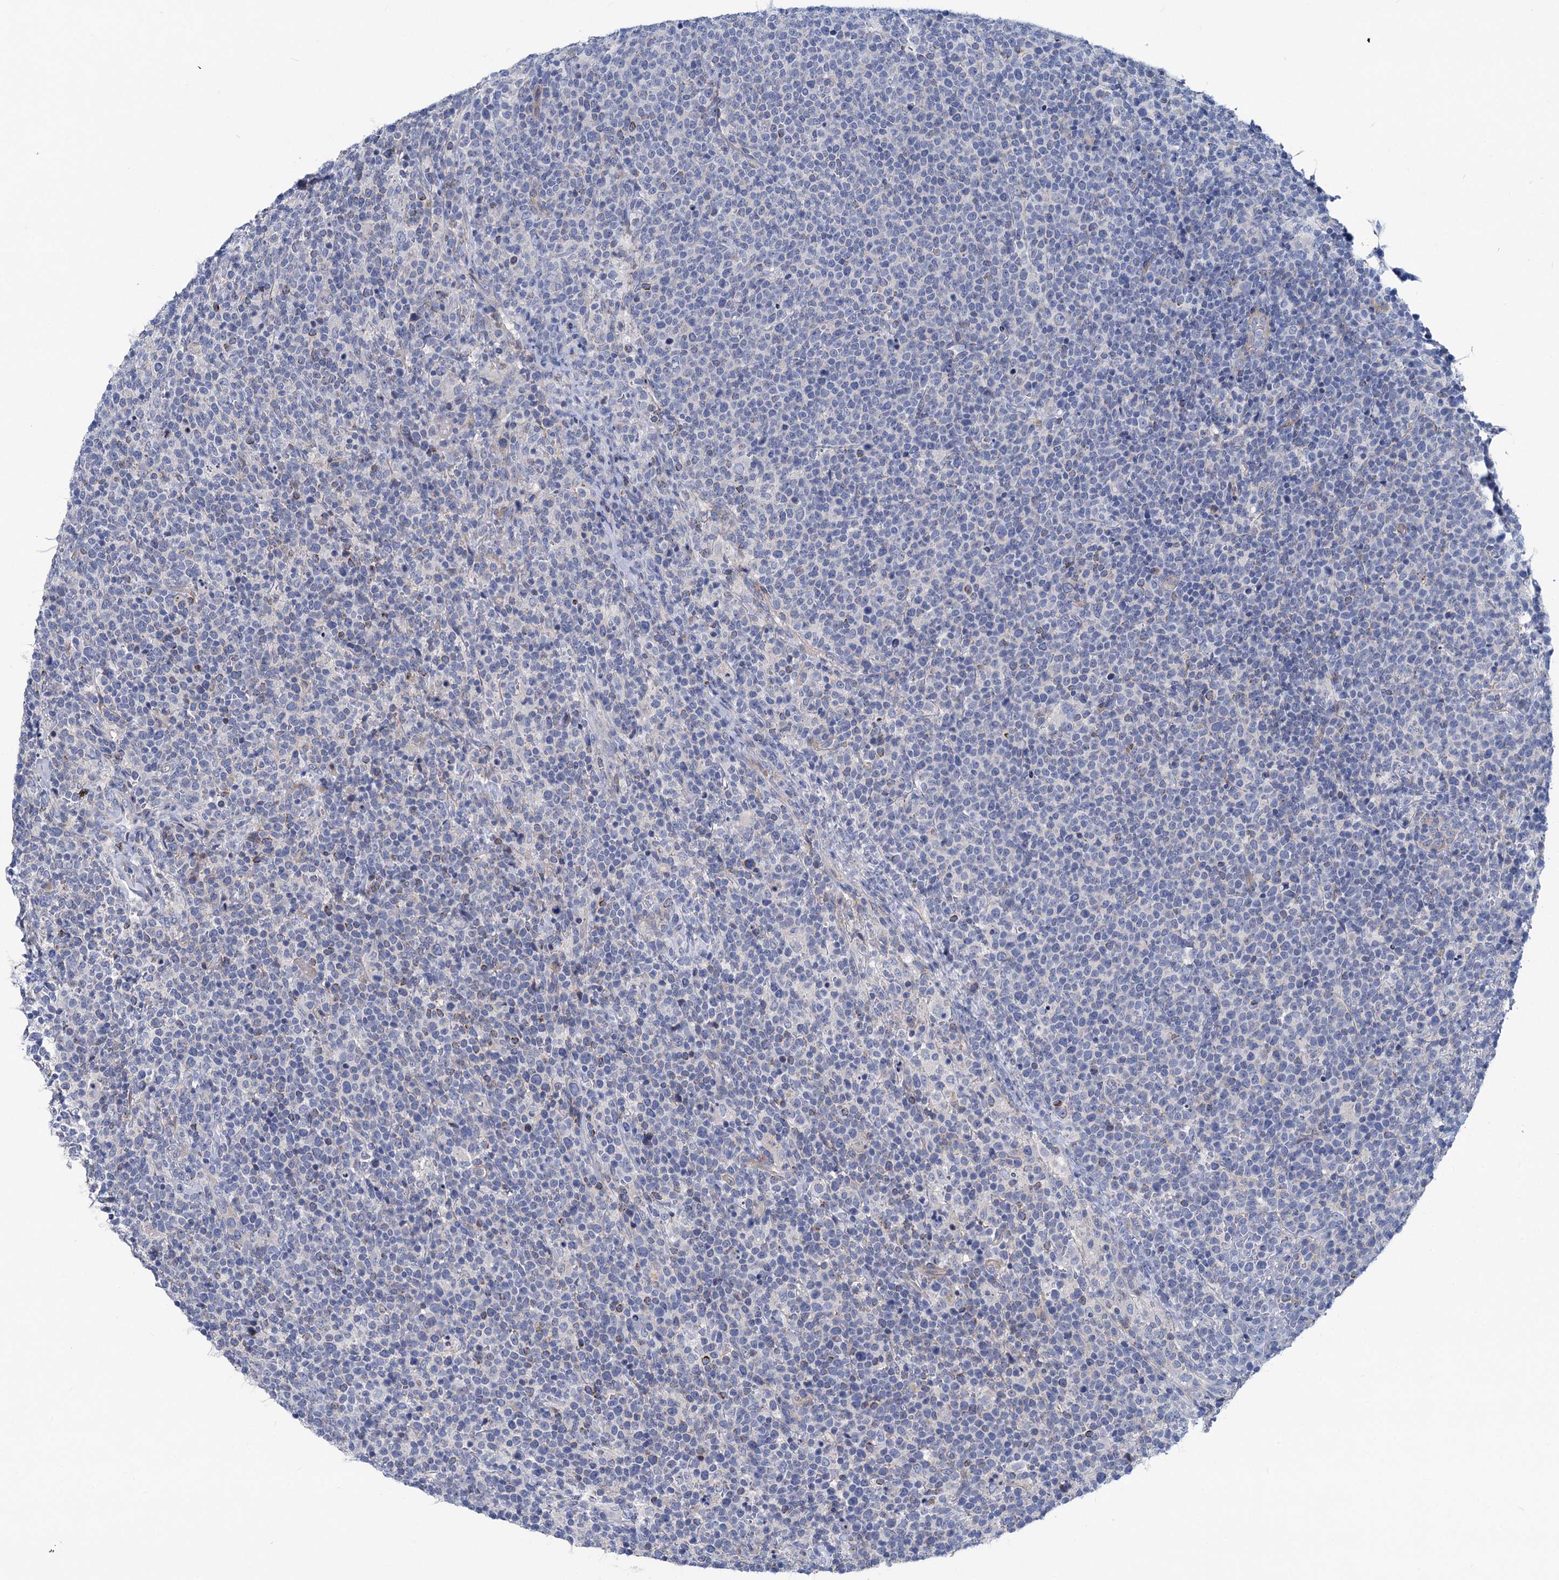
{"staining": {"intensity": "negative", "quantity": "none", "location": "none"}, "tissue": "lymphoma", "cell_type": "Tumor cells", "image_type": "cancer", "snomed": [{"axis": "morphology", "description": "Malignant lymphoma, non-Hodgkin's type, High grade"}, {"axis": "topography", "description": "Lymph node"}], "caption": "An immunohistochemistry (IHC) image of lymphoma is shown. There is no staining in tumor cells of lymphoma.", "gene": "CHDH", "patient": {"sex": "male", "age": 61}}